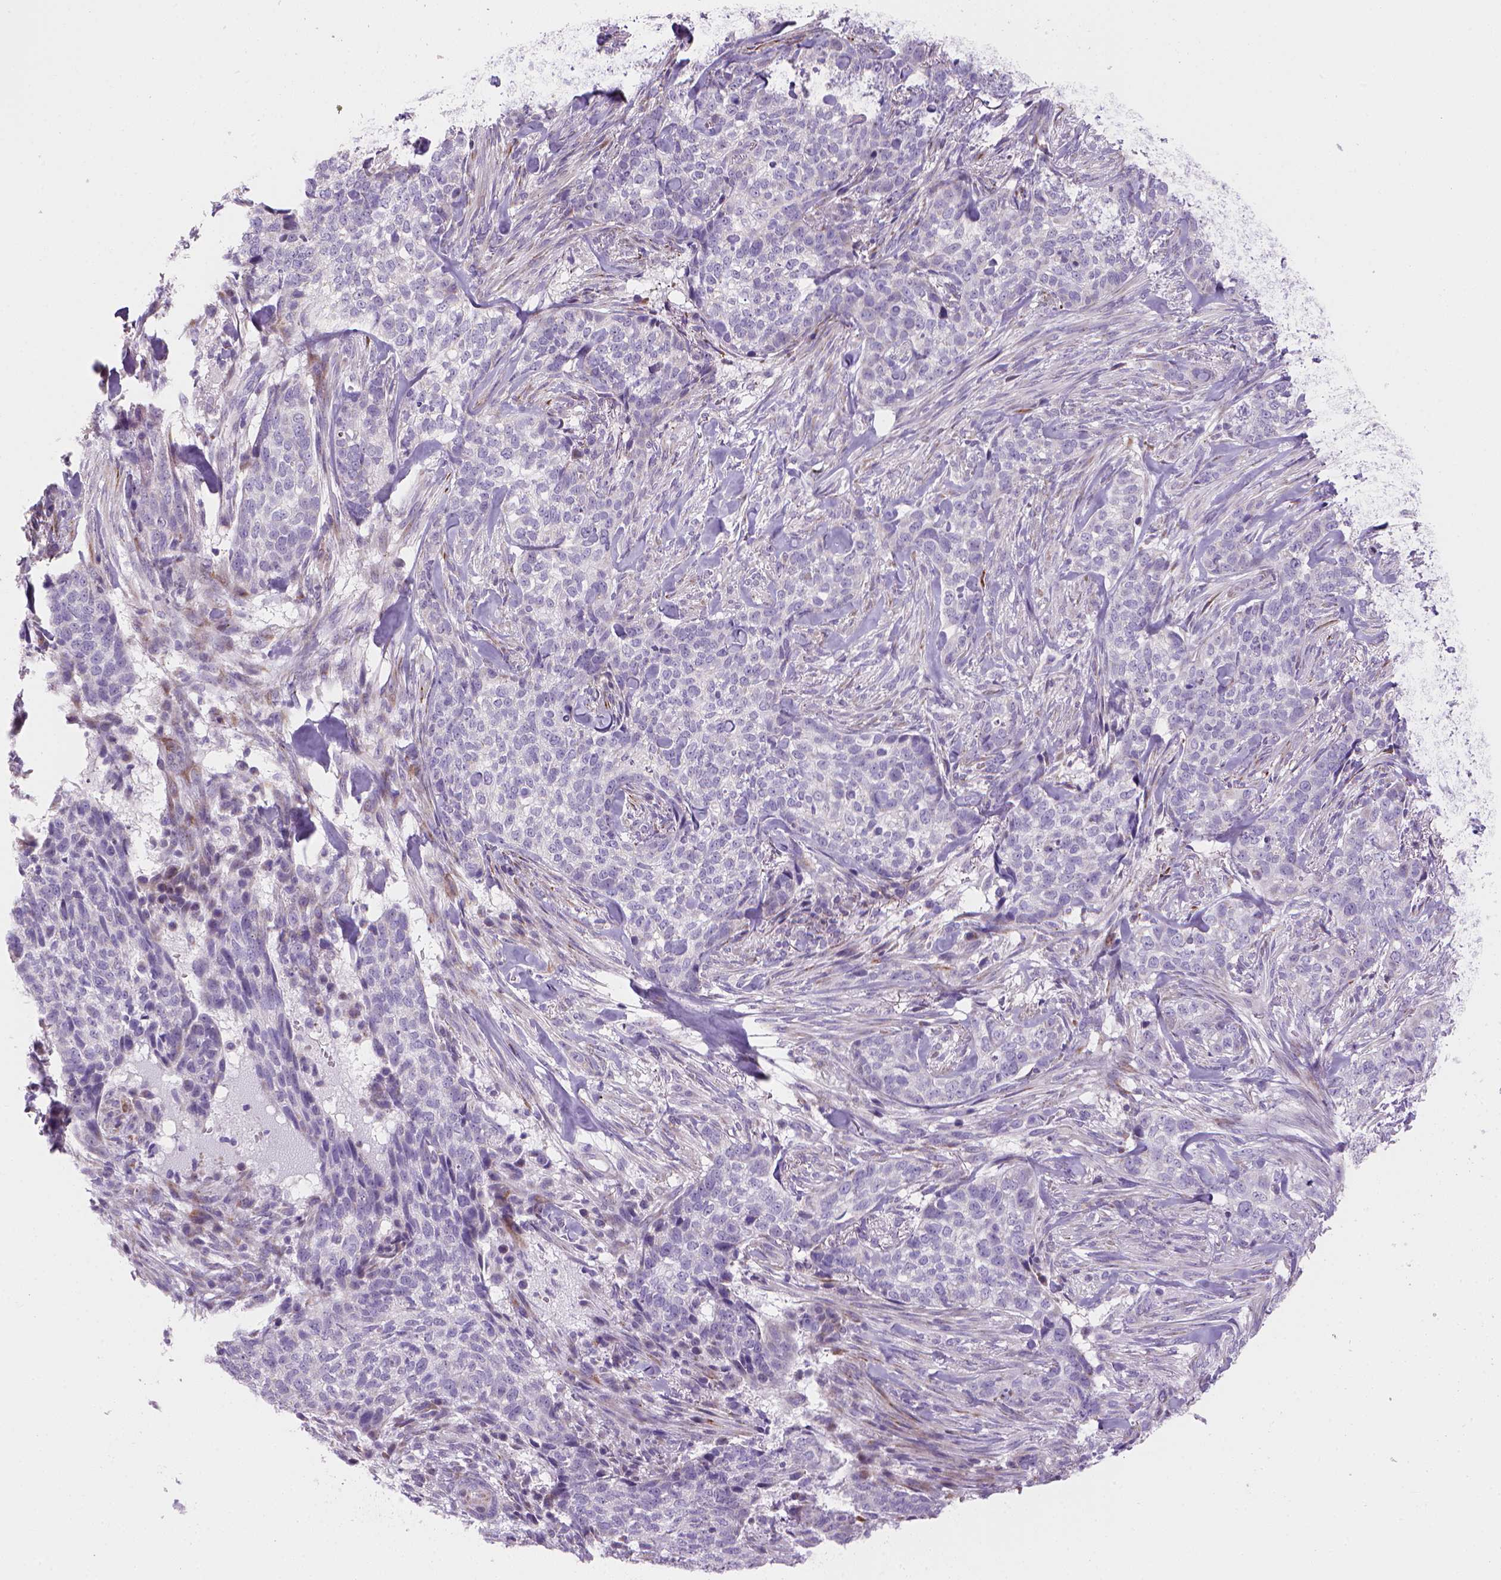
{"staining": {"intensity": "negative", "quantity": "none", "location": "none"}, "tissue": "skin cancer", "cell_type": "Tumor cells", "image_type": "cancer", "snomed": [{"axis": "morphology", "description": "Basal cell carcinoma"}, {"axis": "topography", "description": "Skin"}], "caption": "IHC of skin cancer exhibits no staining in tumor cells.", "gene": "CES2", "patient": {"sex": "female", "age": 69}}